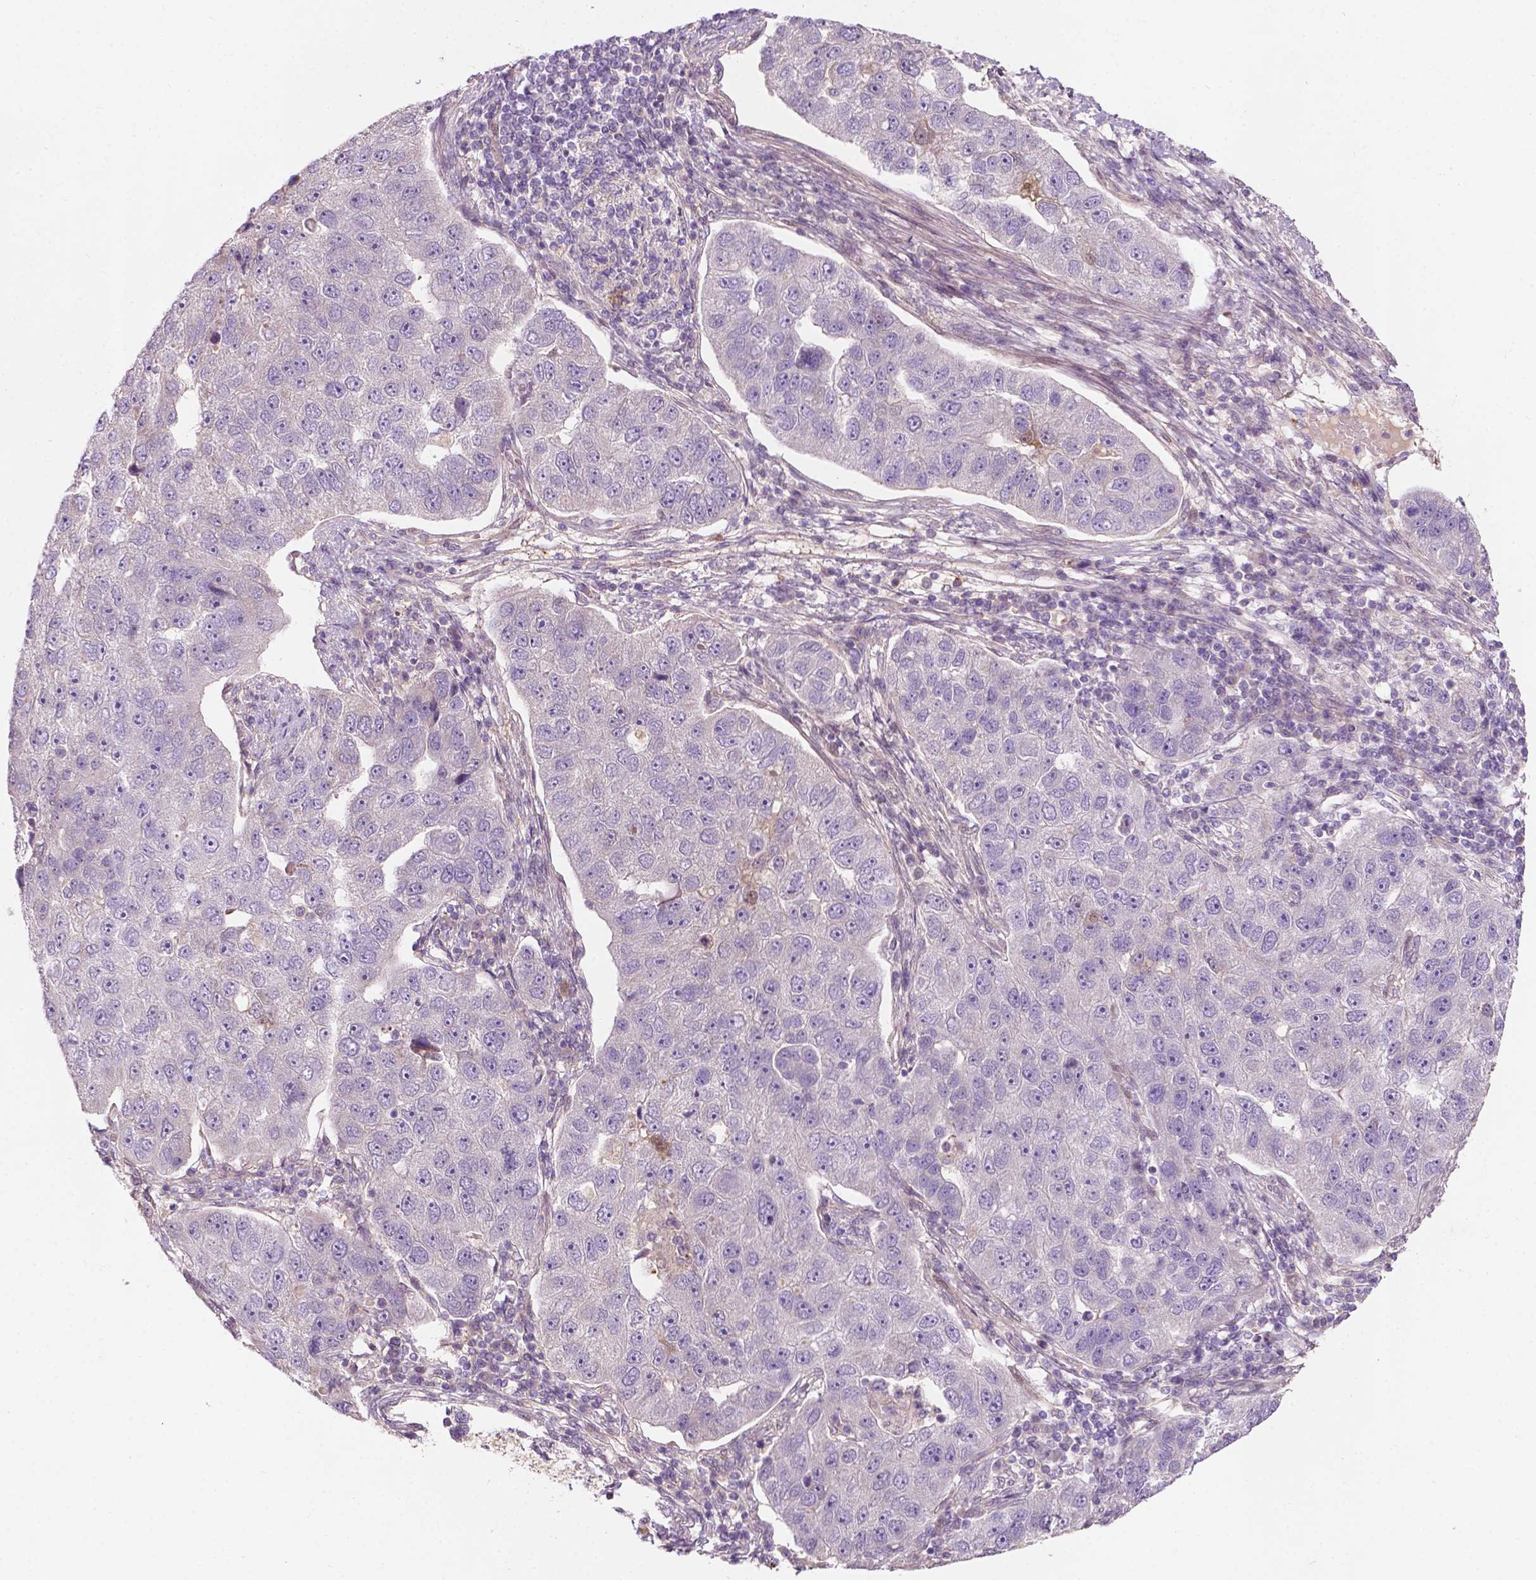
{"staining": {"intensity": "negative", "quantity": "none", "location": "none"}, "tissue": "pancreatic cancer", "cell_type": "Tumor cells", "image_type": "cancer", "snomed": [{"axis": "morphology", "description": "Adenocarcinoma, NOS"}, {"axis": "topography", "description": "Pancreas"}], "caption": "The histopathology image displays no significant staining in tumor cells of pancreatic cancer (adenocarcinoma).", "gene": "GPR37", "patient": {"sex": "female", "age": 61}}